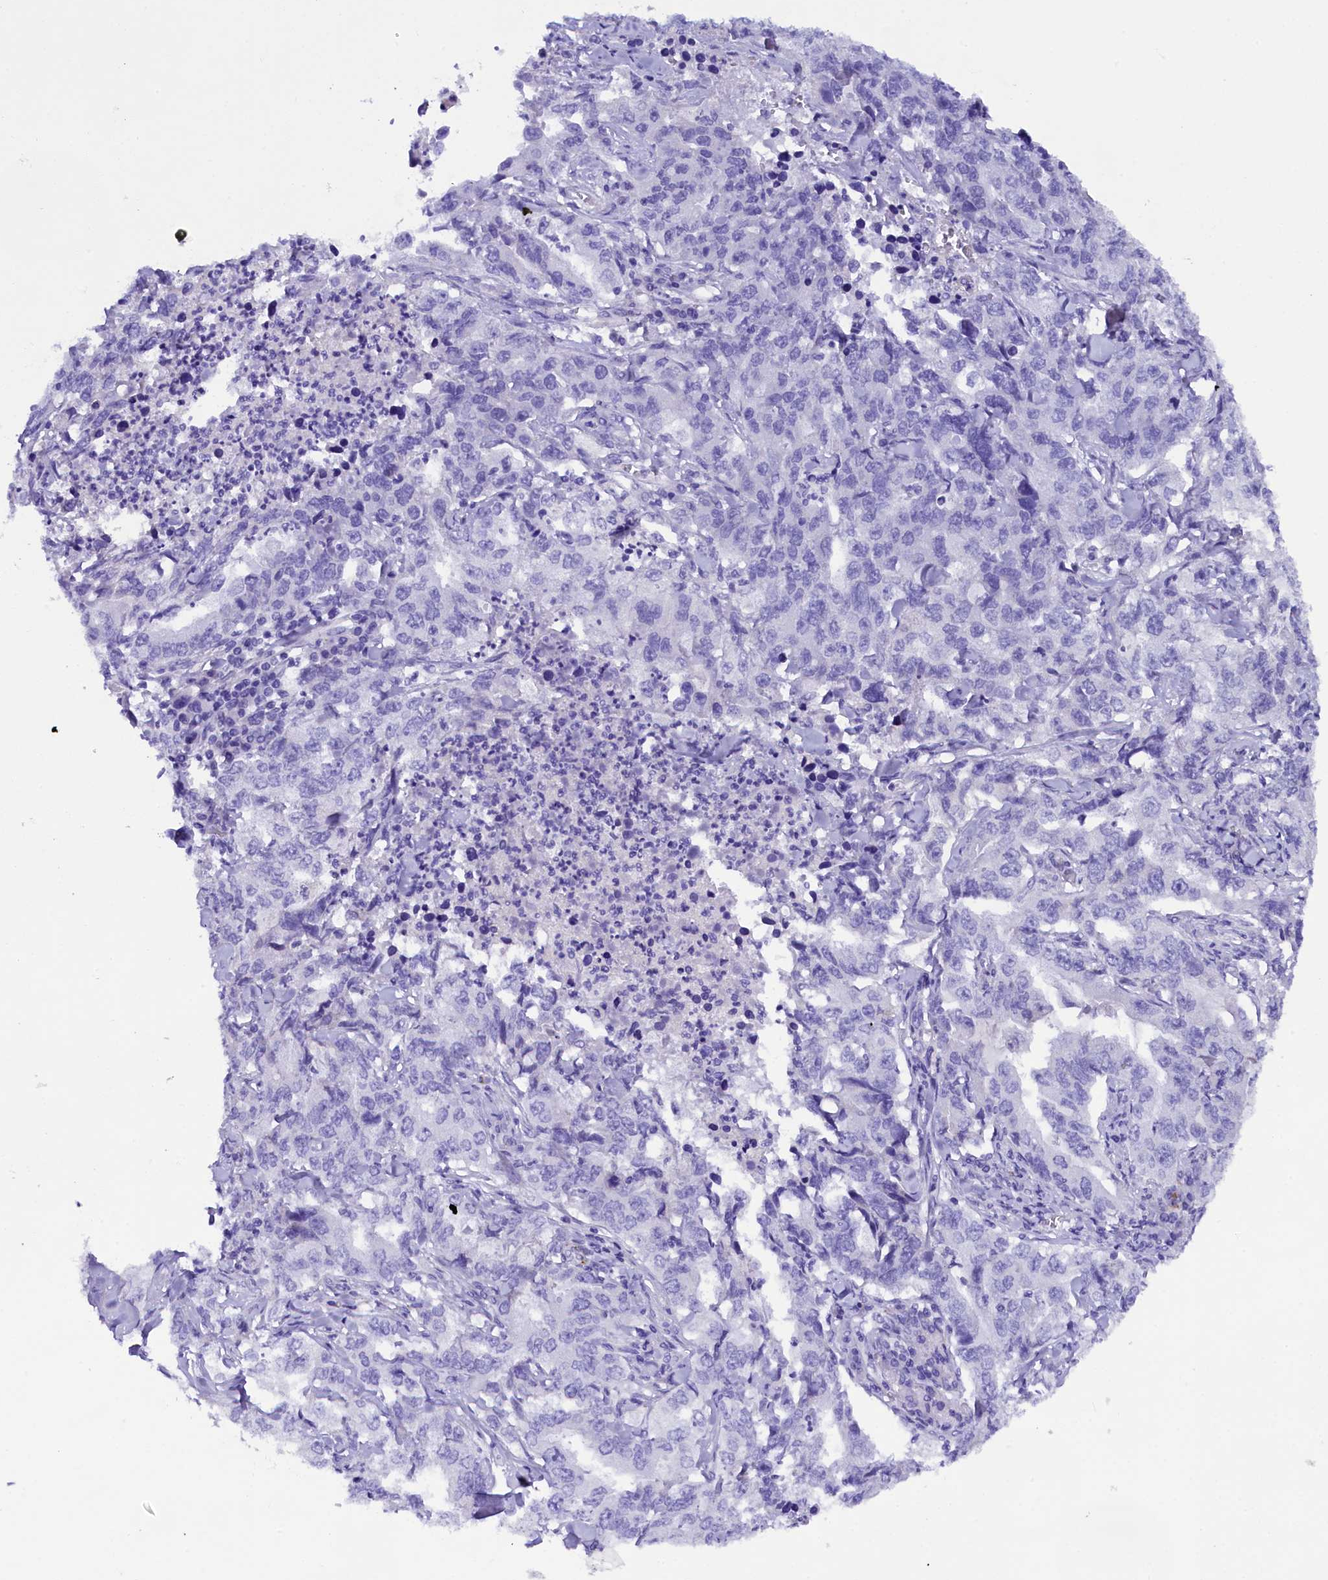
{"staining": {"intensity": "negative", "quantity": "none", "location": "none"}, "tissue": "lung cancer", "cell_type": "Tumor cells", "image_type": "cancer", "snomed": [{"axis": "morphology", "description": "Adenocarcinoma, NOS"}, {"axis": "topography", "description": "Lung"}], "caption": "Image shows no protein staining in tumor cells of adenocarcinoma (lung) tissue.", "gene": "SOD3", "patient": {"sex": "female", "age": 51}}